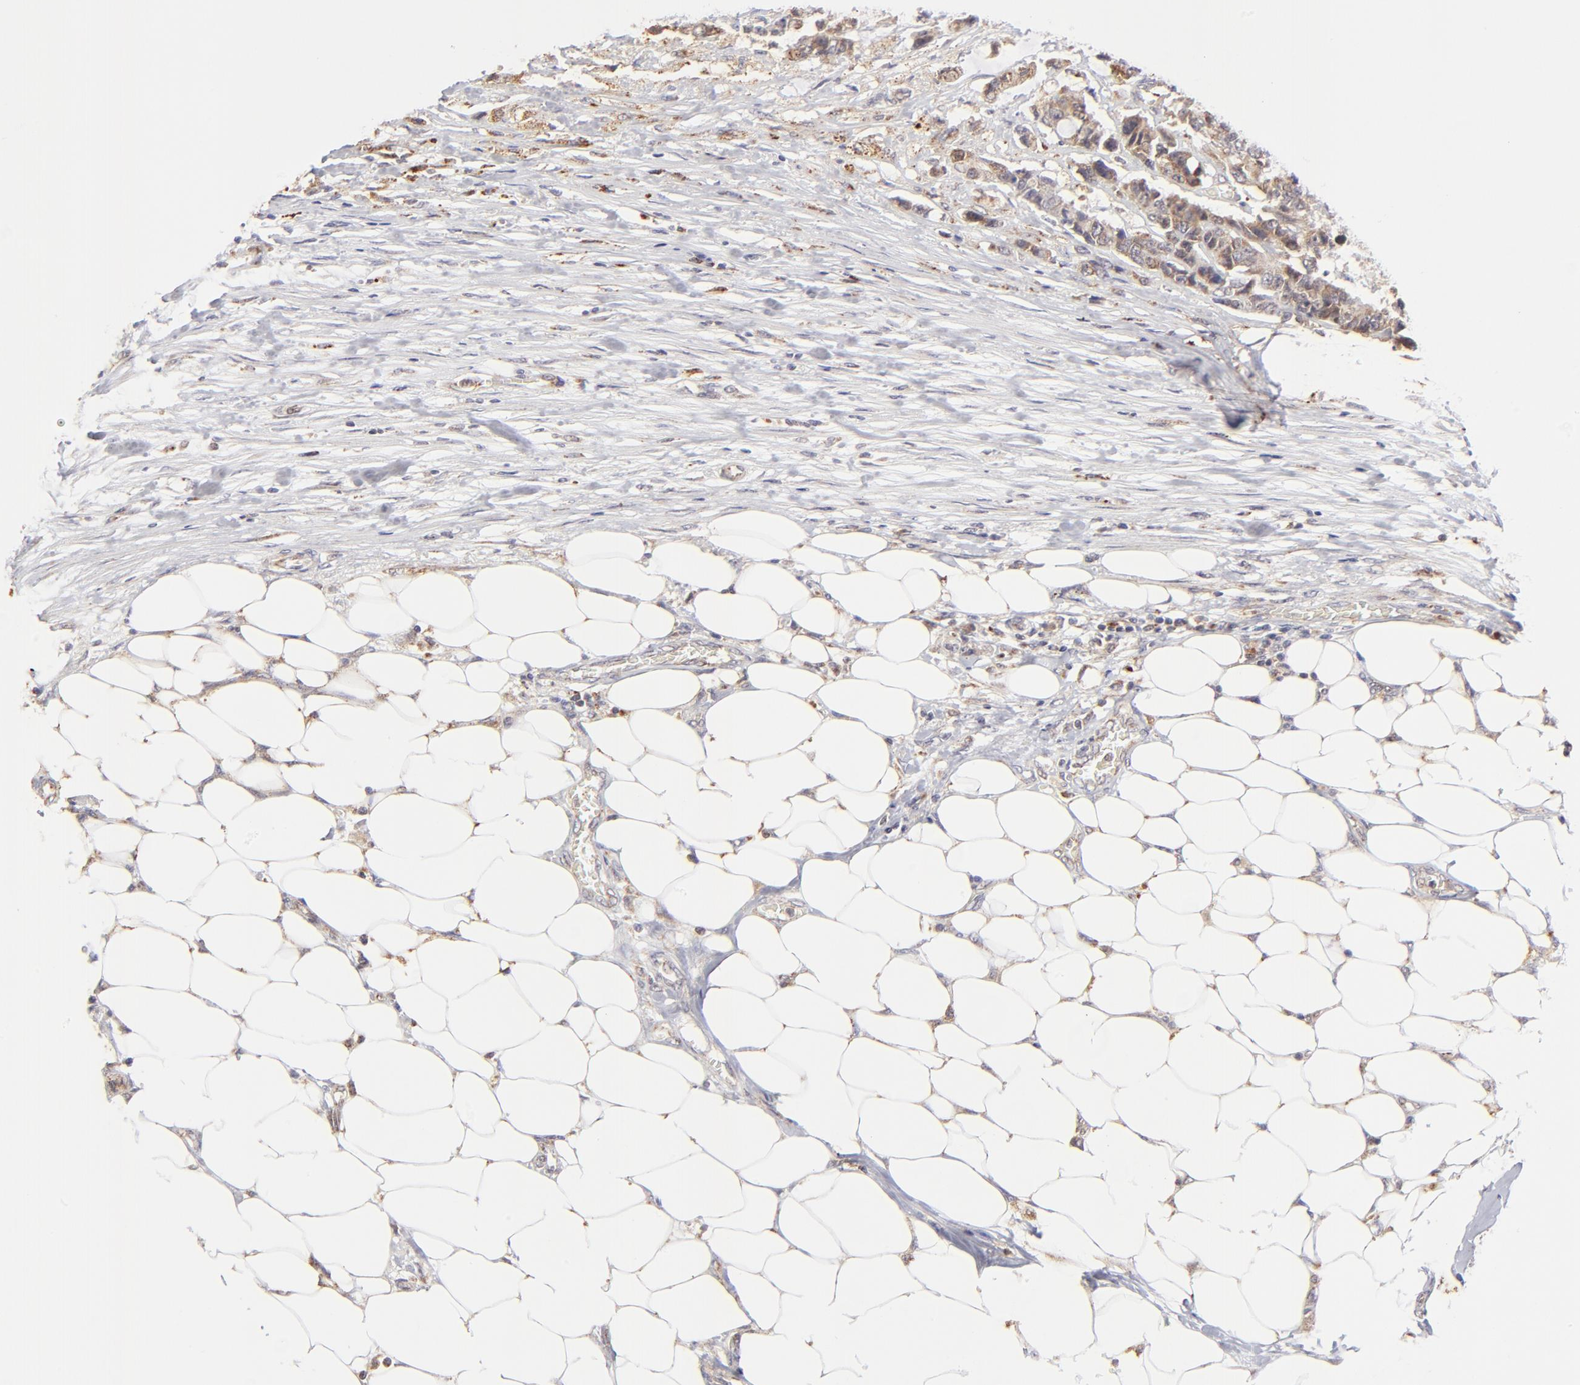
{"staining": {"intensity": "weak", "quantity": ">75%", "location": "cytoplasmic/membranous"}, "tissue": "colorectal cancer", "cell_type": "Tumor cells", "image_type": "cancer", "snomed": [{"axis": "morphology", "description": "Adenocarcinoma, NOS"}, {"axis": "topography", "description": "Colon"}], "caption": "High-magnification brightfield microscopy of colorectal cancer stained with DAB (brown) and counterstained with hematoxylin (blue). tumor cells exhibit weak cytoplasmic/membranous expression is identified in about>75% of cells.", "gene": "MAP2K7", "patient": {"sex": "female", "age": 86}}